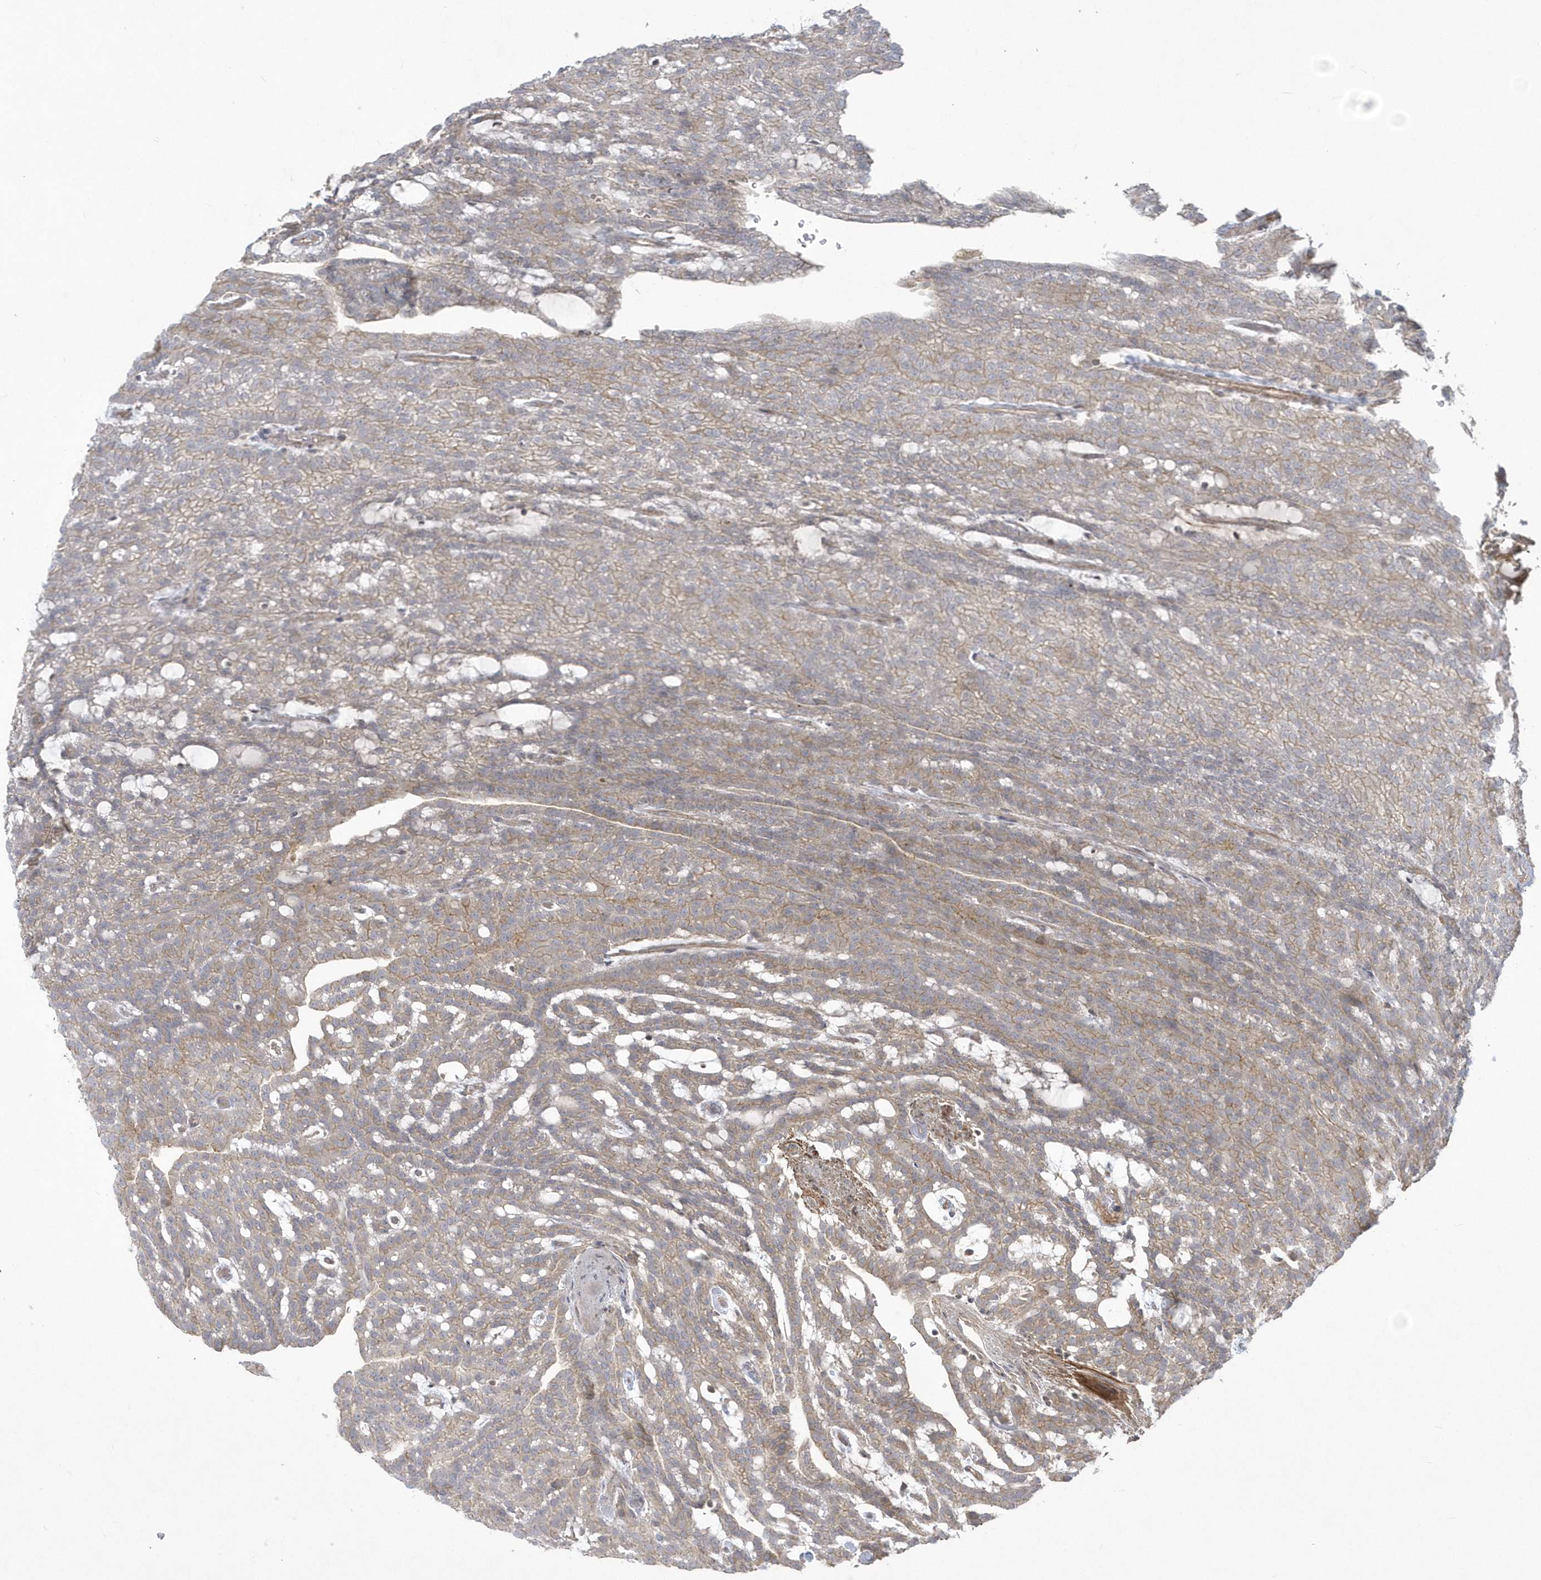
{"staining": {"intensity": "weak", "quantity": "25%-75%", "location": "cytoplasmic/membranous"}, "tissue": "renal cancer", "cell_type": "Tumor cells", "image_type": "cancer", "snomed": [{"axis": "morphology", "description": "Adenocarcinoma, NOS"}, {"axis": "topography", "description": "Kidney"}], "caption": "The micrograph shows immunohistochemical staining of adenocarcinoma (renal). There is weak cytoplasmic/membranous staining is identified in approximately 25%-75% of tumor cells.", "gene": "ARMC8", "patient": {"sex": "male", "age": 63}}